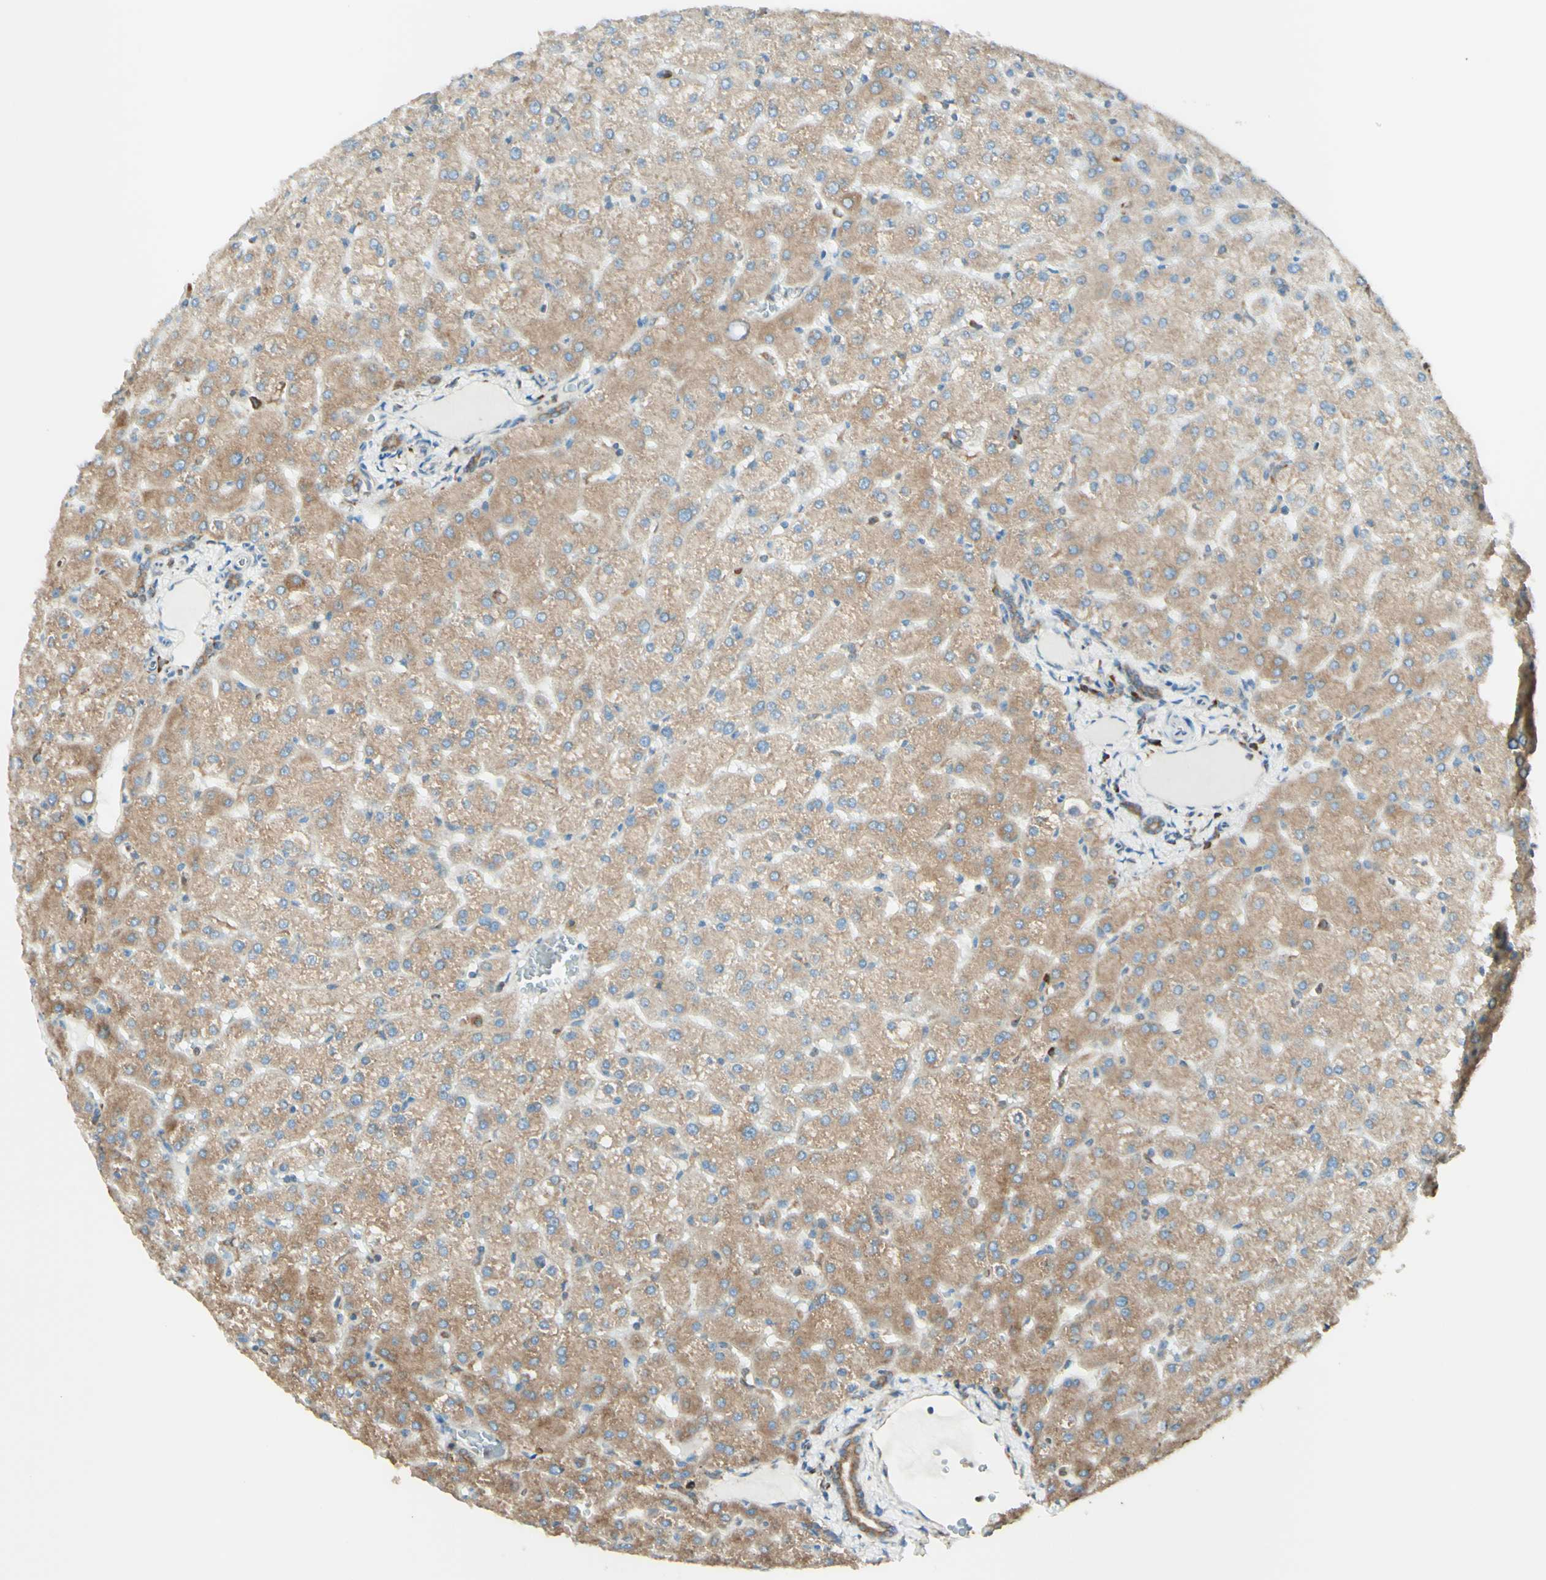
{"staining": {"intensity": "moderate", "quantity": ">75%", "location": "cytoplasmic/membranous"}, "tissue": "liver", "cell_type": "Cholangiocytes", "image_type": "normal", "snomed": [{"axis": "morphology", "description": "Normal tissue, NOS"}, {"axis": "topography", "description": "Liver"}], "caption": "This image exhibits IHC staining of benign liver, with medium moderate cytoplasmic/membranous positivity in about >75% of cholangiocytes.", "gene": "DNAJB11", "patient": {"sex": "female", "age": 32}}